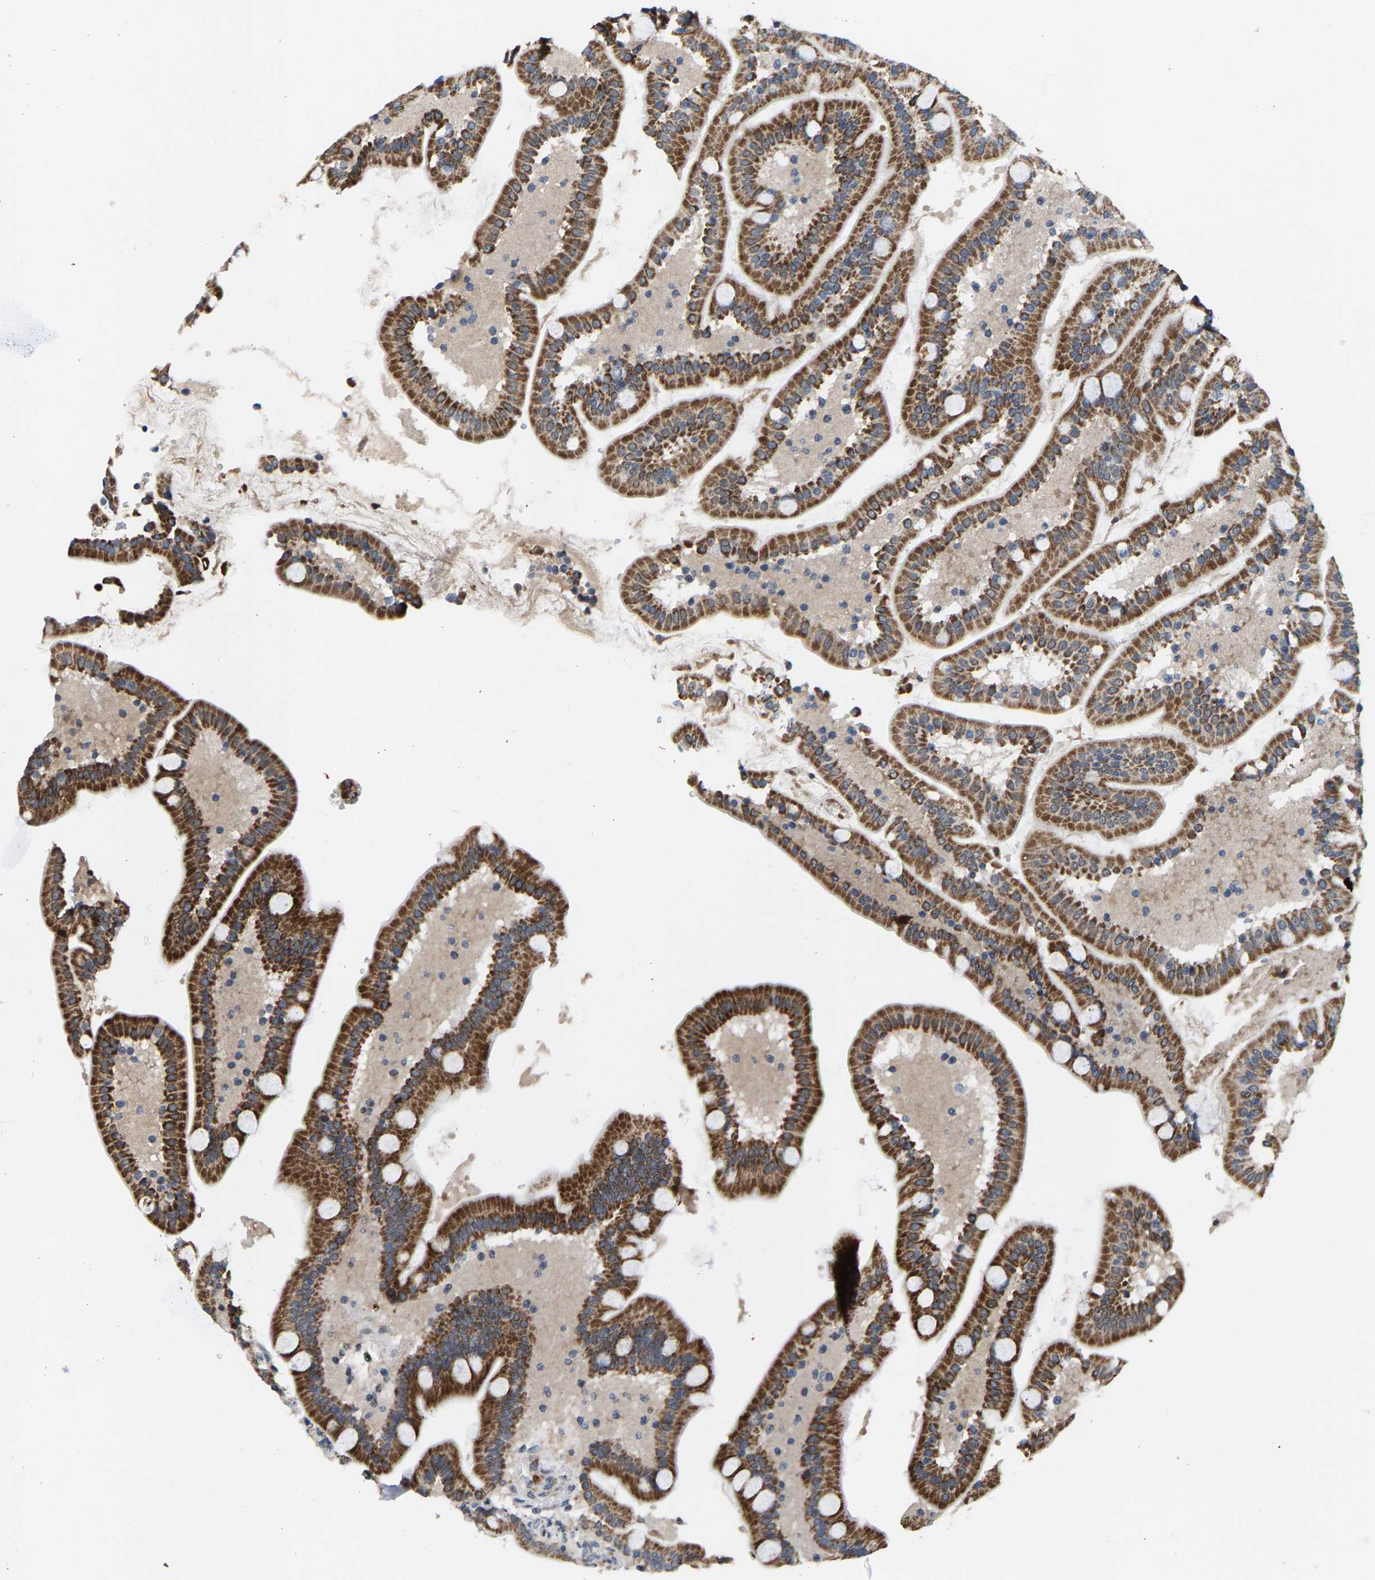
{"staining": {"intensity": "strong", "quantity": ">75%", "location": "cytoplasmic/membranous"}, "tissue": "duodenum", "cell_type": "Glandular cells", "image_type": "normal", "snomed": [{"axis": "morphology", "description": "Normal tissue, NOS"}, {"axis": "topography", "description": "Duodenum"}], "caption": "An immunohistochemistry (IHC) micrograph of normal tissue is shown. Protein staining in brown labels strong cytoplasmic/membranous positivity in duodenum within glandular cells. (DAB IHC, brown staining for protein, blue staining for nuclei).", "gene": "TDRKH", "patient": {"sex": "male", "age": 54}}